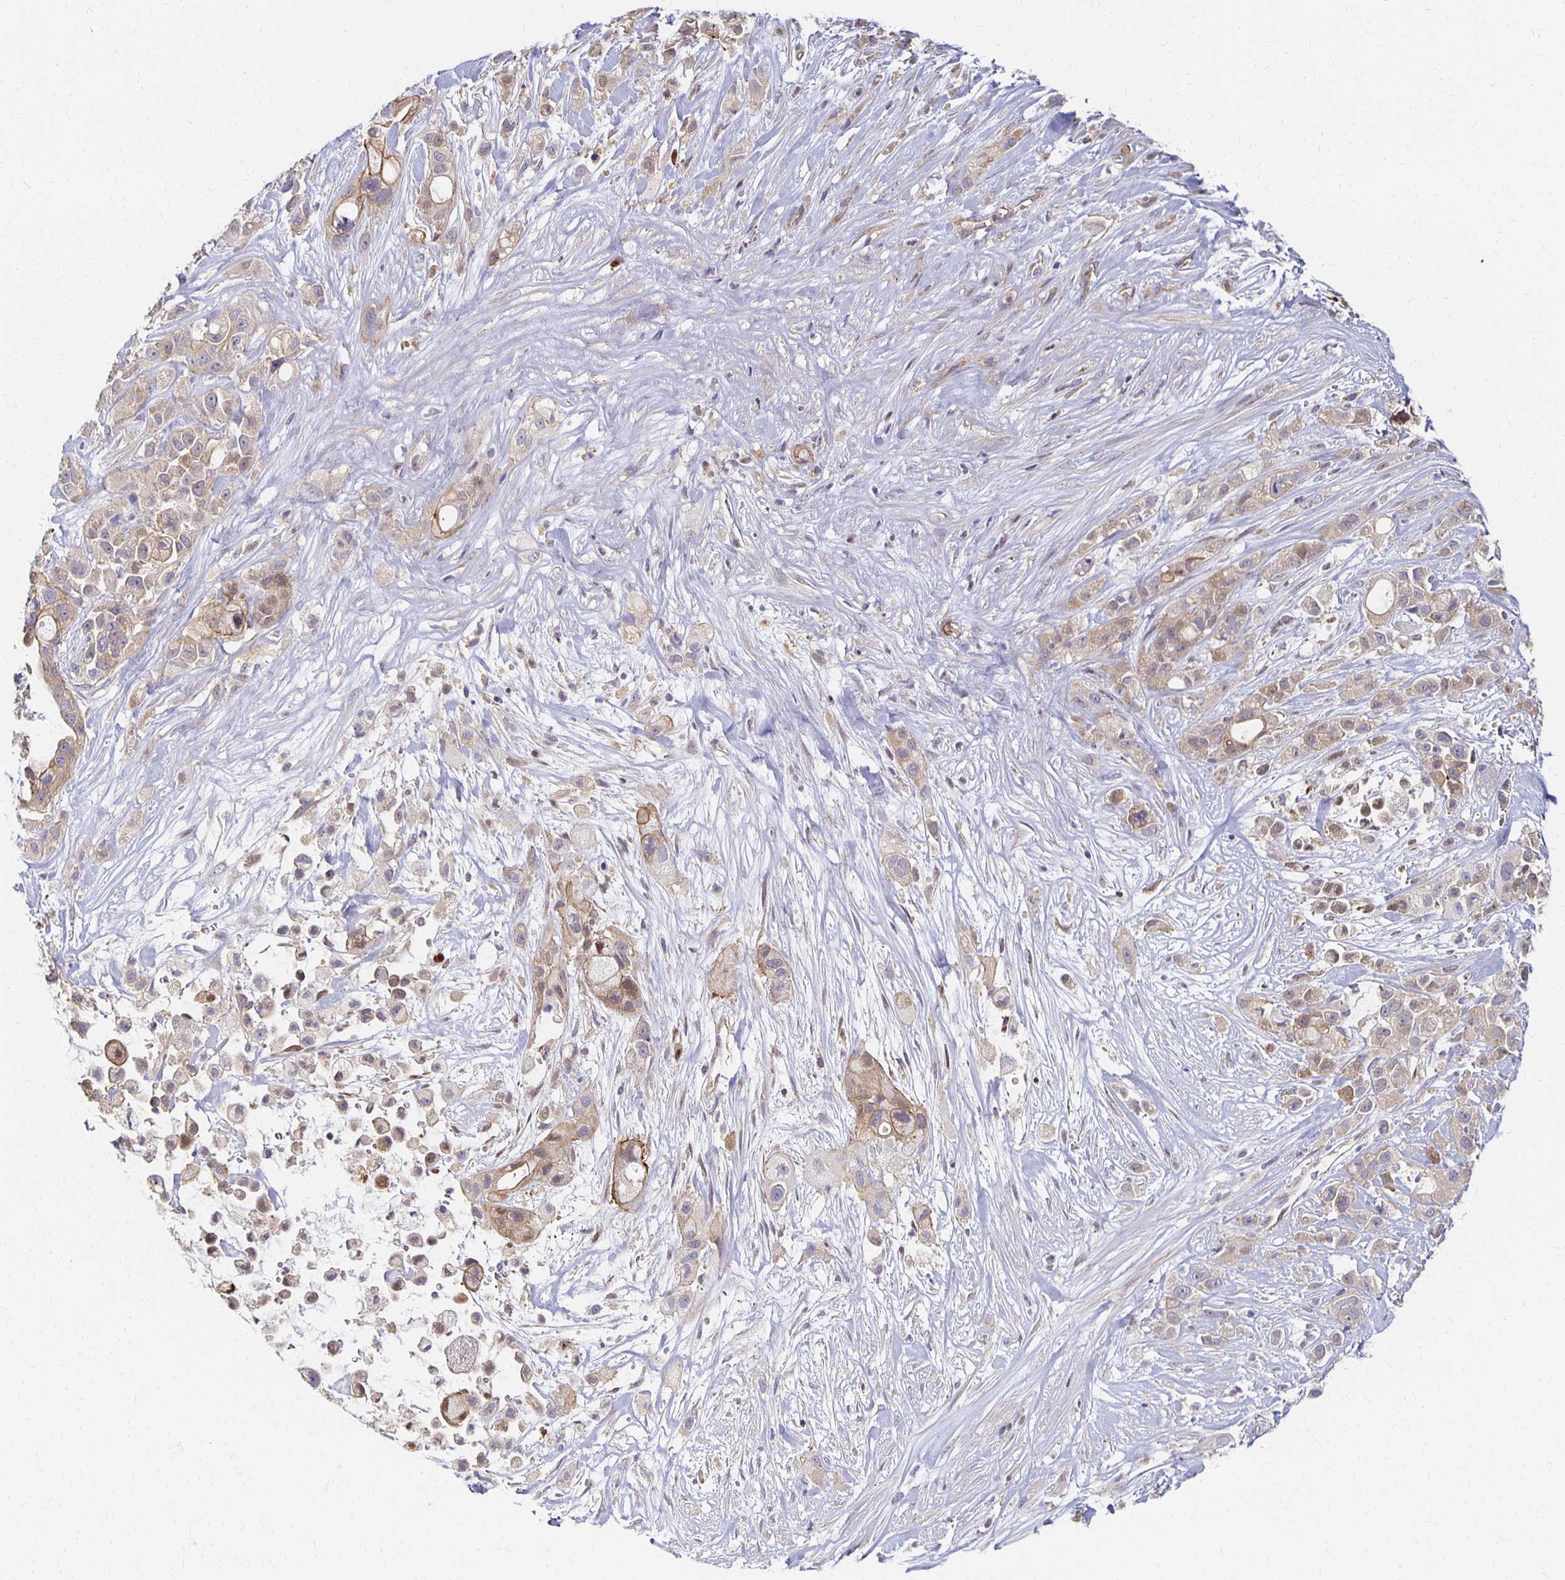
{"staining": {"intensity": "weak", "quantity": "25%-75%", "location": "cytoplasmic/membranous"}, "tissue": "pancreatic cancer", "cell_type": "Tumor cells", "image_type": "cancer", "snomed": [{"axis": "morphology", "description": "Adenocarcinoma, NOS"}, {"axis": "topography", "description": "Pancreas"}], "caption": "High-power microscopy captured an immunohistochemistry photomicrograph of pancreatic cancer, revealing weak cytoplasmic/membranous positivity in about 25%-75% of tumor cells.", "gene": "SORL1", "patient": {"sex": "male", "age": 44}}